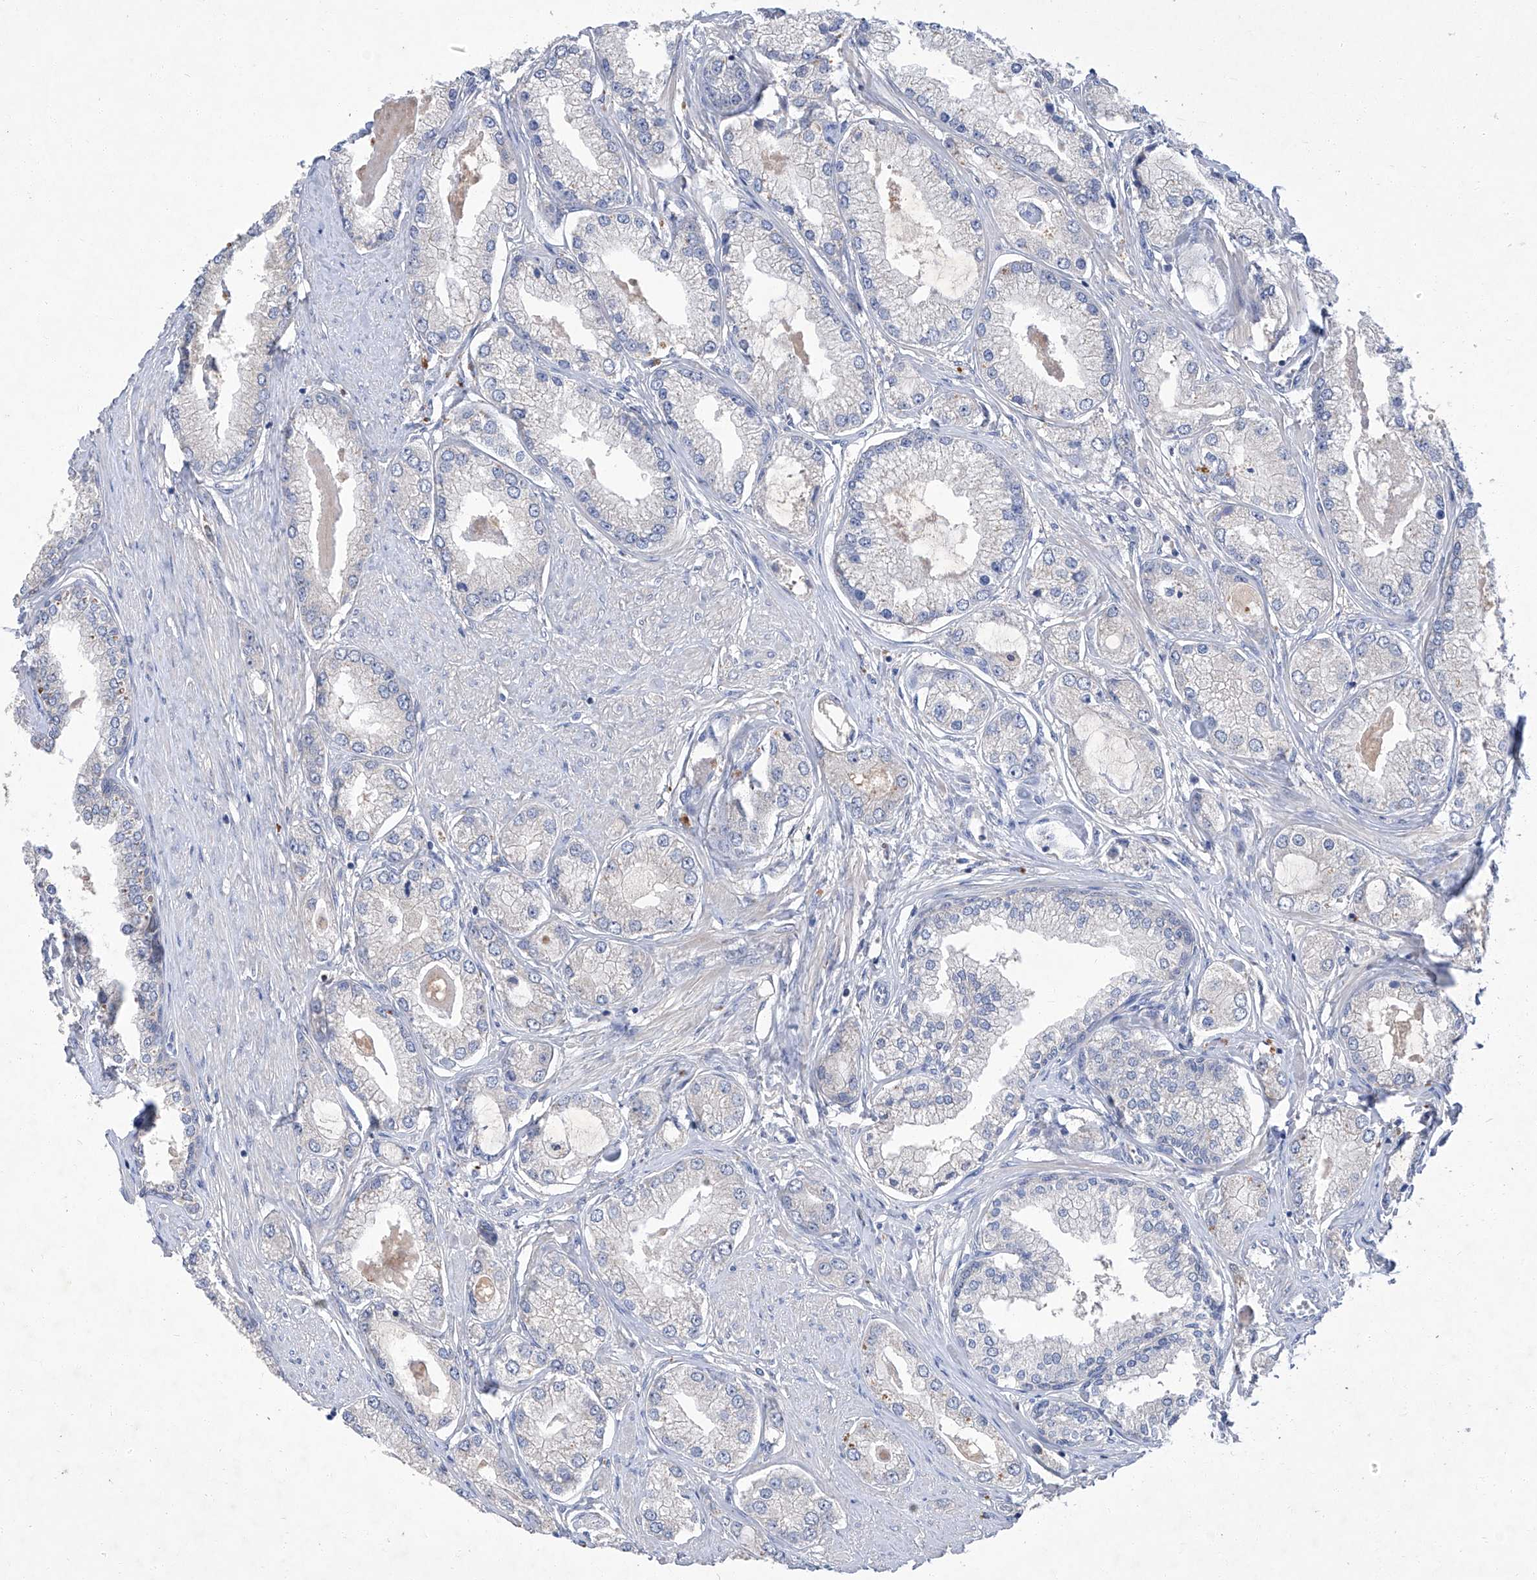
{"staining": {"intensity": "negative", "quantity": "none", "location": "none"}, "tissue": "prostate cancer", "cell_type": "Tumor cells", "image_type": "cancer", "snomed": [{"axis": "morphology", "description": "Adenocarcinoma, Low grade"}, {"axis": "topography", "description": "Prostate"}], "caption": "Tumor cells are negative for brown protein staining in prostate adenocarcinoma (low-grade).", "gene": "SBK2", "patient": {"sex": "male", "age": 62}}